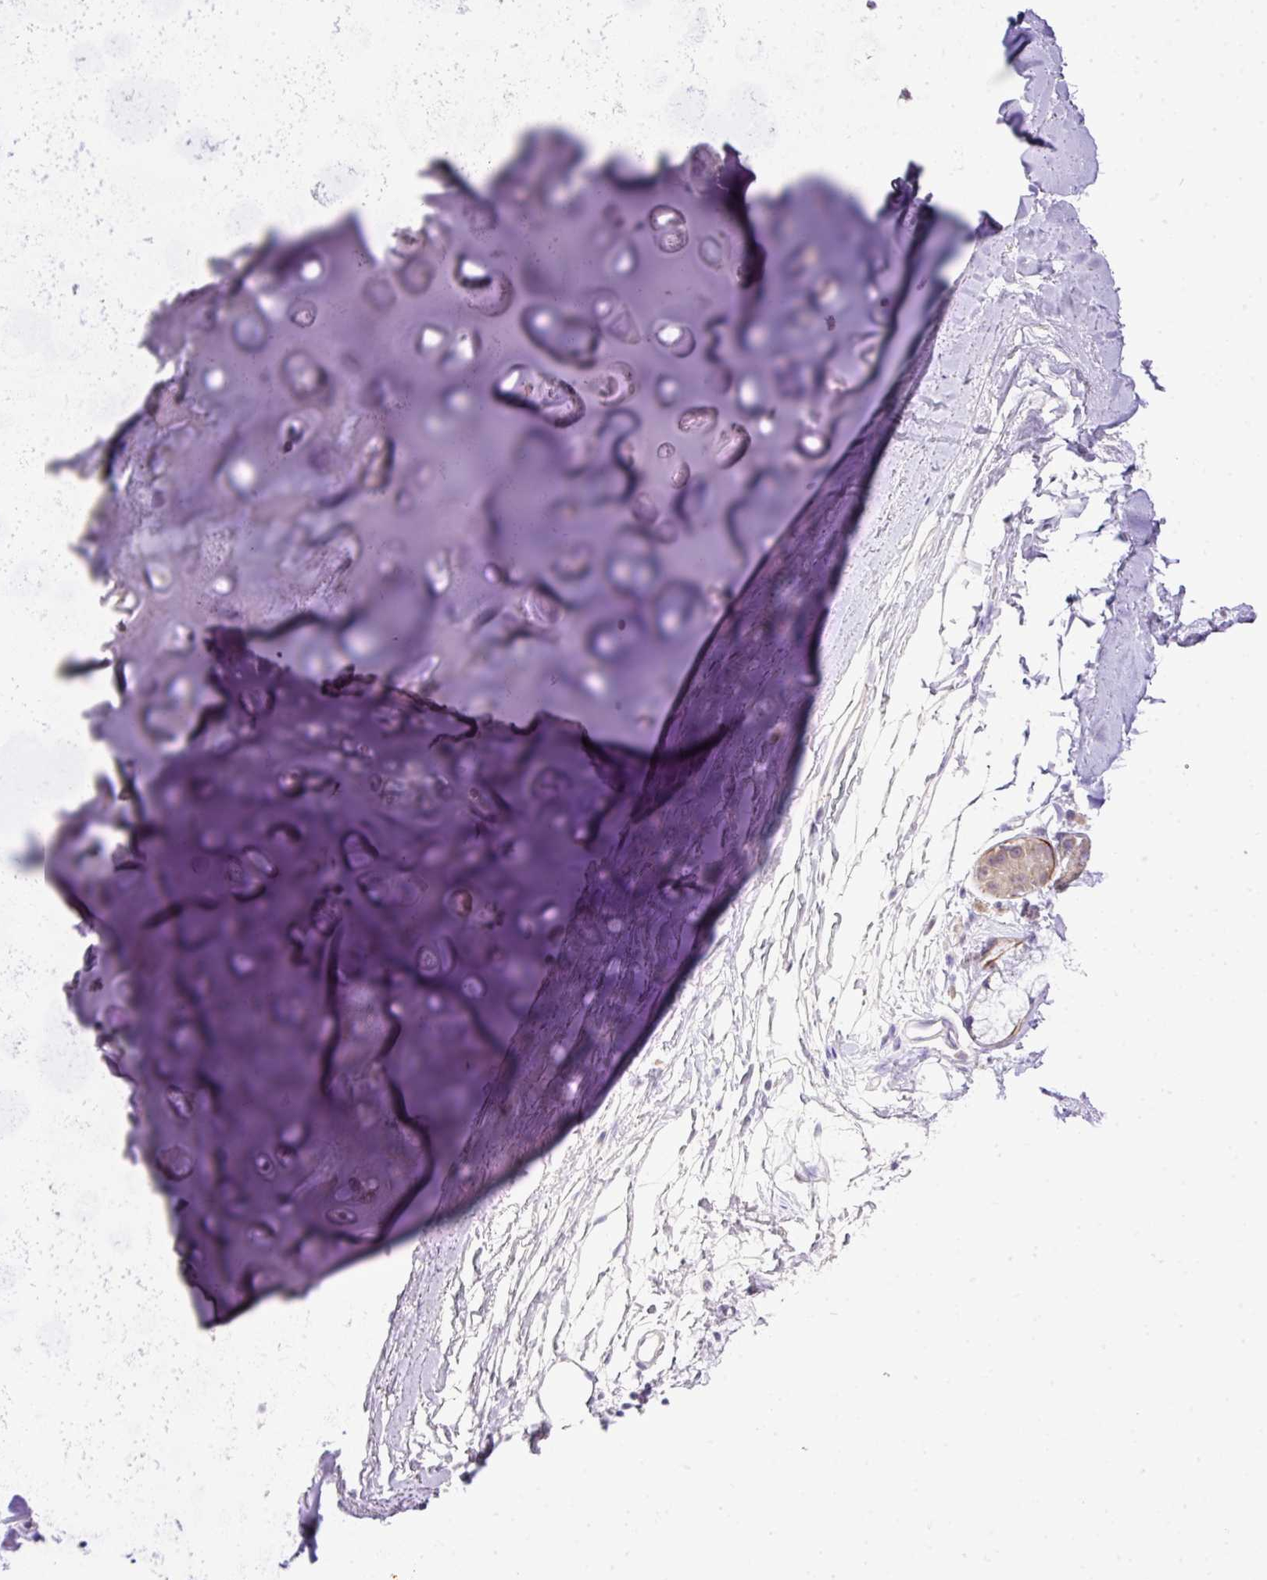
{"staining": {"intensity": "negative", "quantity": "none", "location": "none"}, "tissue": "adipose tissue", "cell_type": "Adipocytes", "image_type": "normal", "snomed": [{"axis": "morphology", "description": "Normal tissue, NOS"}, {"axis": "topography", "description": "Cartilage tissue"}, {"axis": "topography", "description": "Bronchus"}], "caption": "IHC micrograph of unremarkable adipose tissue: human adipose tissue stained with DAB (3,3'-diaminobenzidine) exhibits no significant protein staining in adipocytes. (DAB IHC with hematoxylin counter stain).", "gene": "DIP2A", "patient": {"sex": "female", "age": 72}}